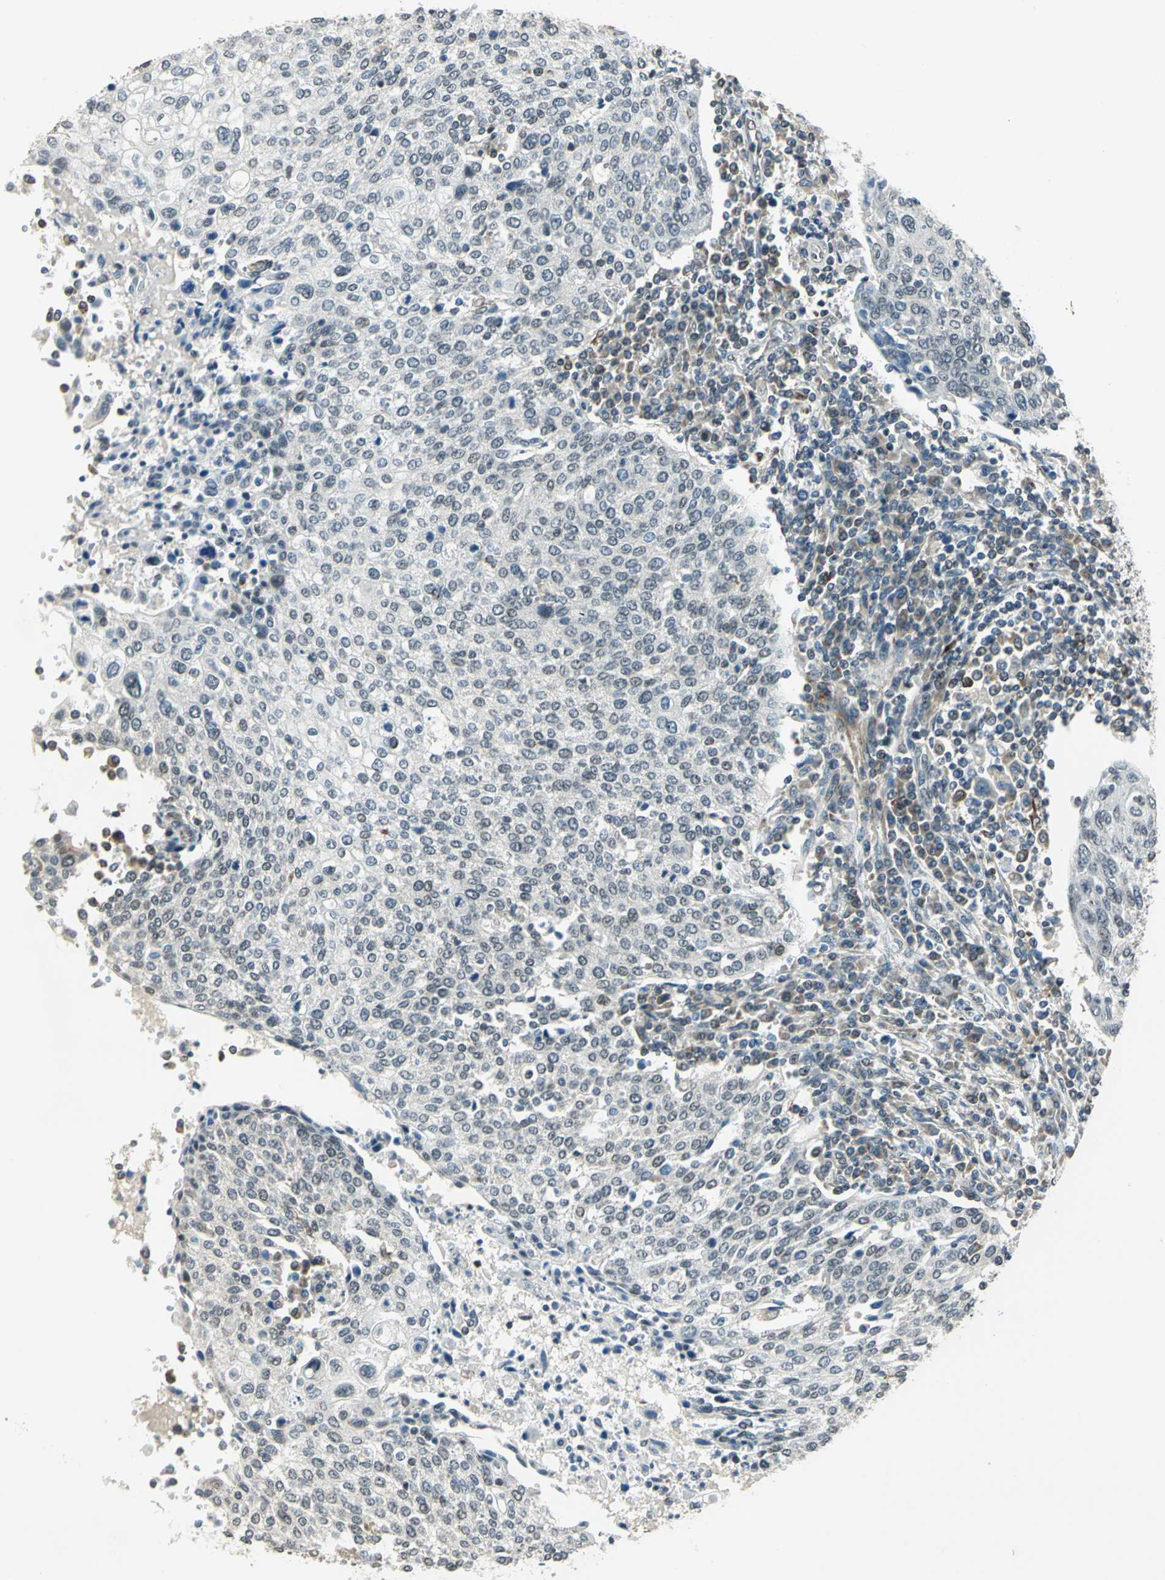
{"staining": {"intensity": "weak", "quantity": "25%-75%", "location": "cytoplasmic/membranous"}, "tissue": "cervical cancer", "cell_type": "Tumor cells", "image_type": "cancer", "snomed": [{"axis": "morphology", "description": "Squamous cell carcinoma, NOS"}, {"axis": "topography", "description": "Cervix"}], "caption": "Cervical cancer (squamous cell carcinoma) tissue exhibits weak cytoplasmic/membranous positivity in approximately 25%-75% of tumor cells, visualized by immunohistochemistry.", "gene": "PLAGL2", "patient": {"sex": "female", "age": 40}}